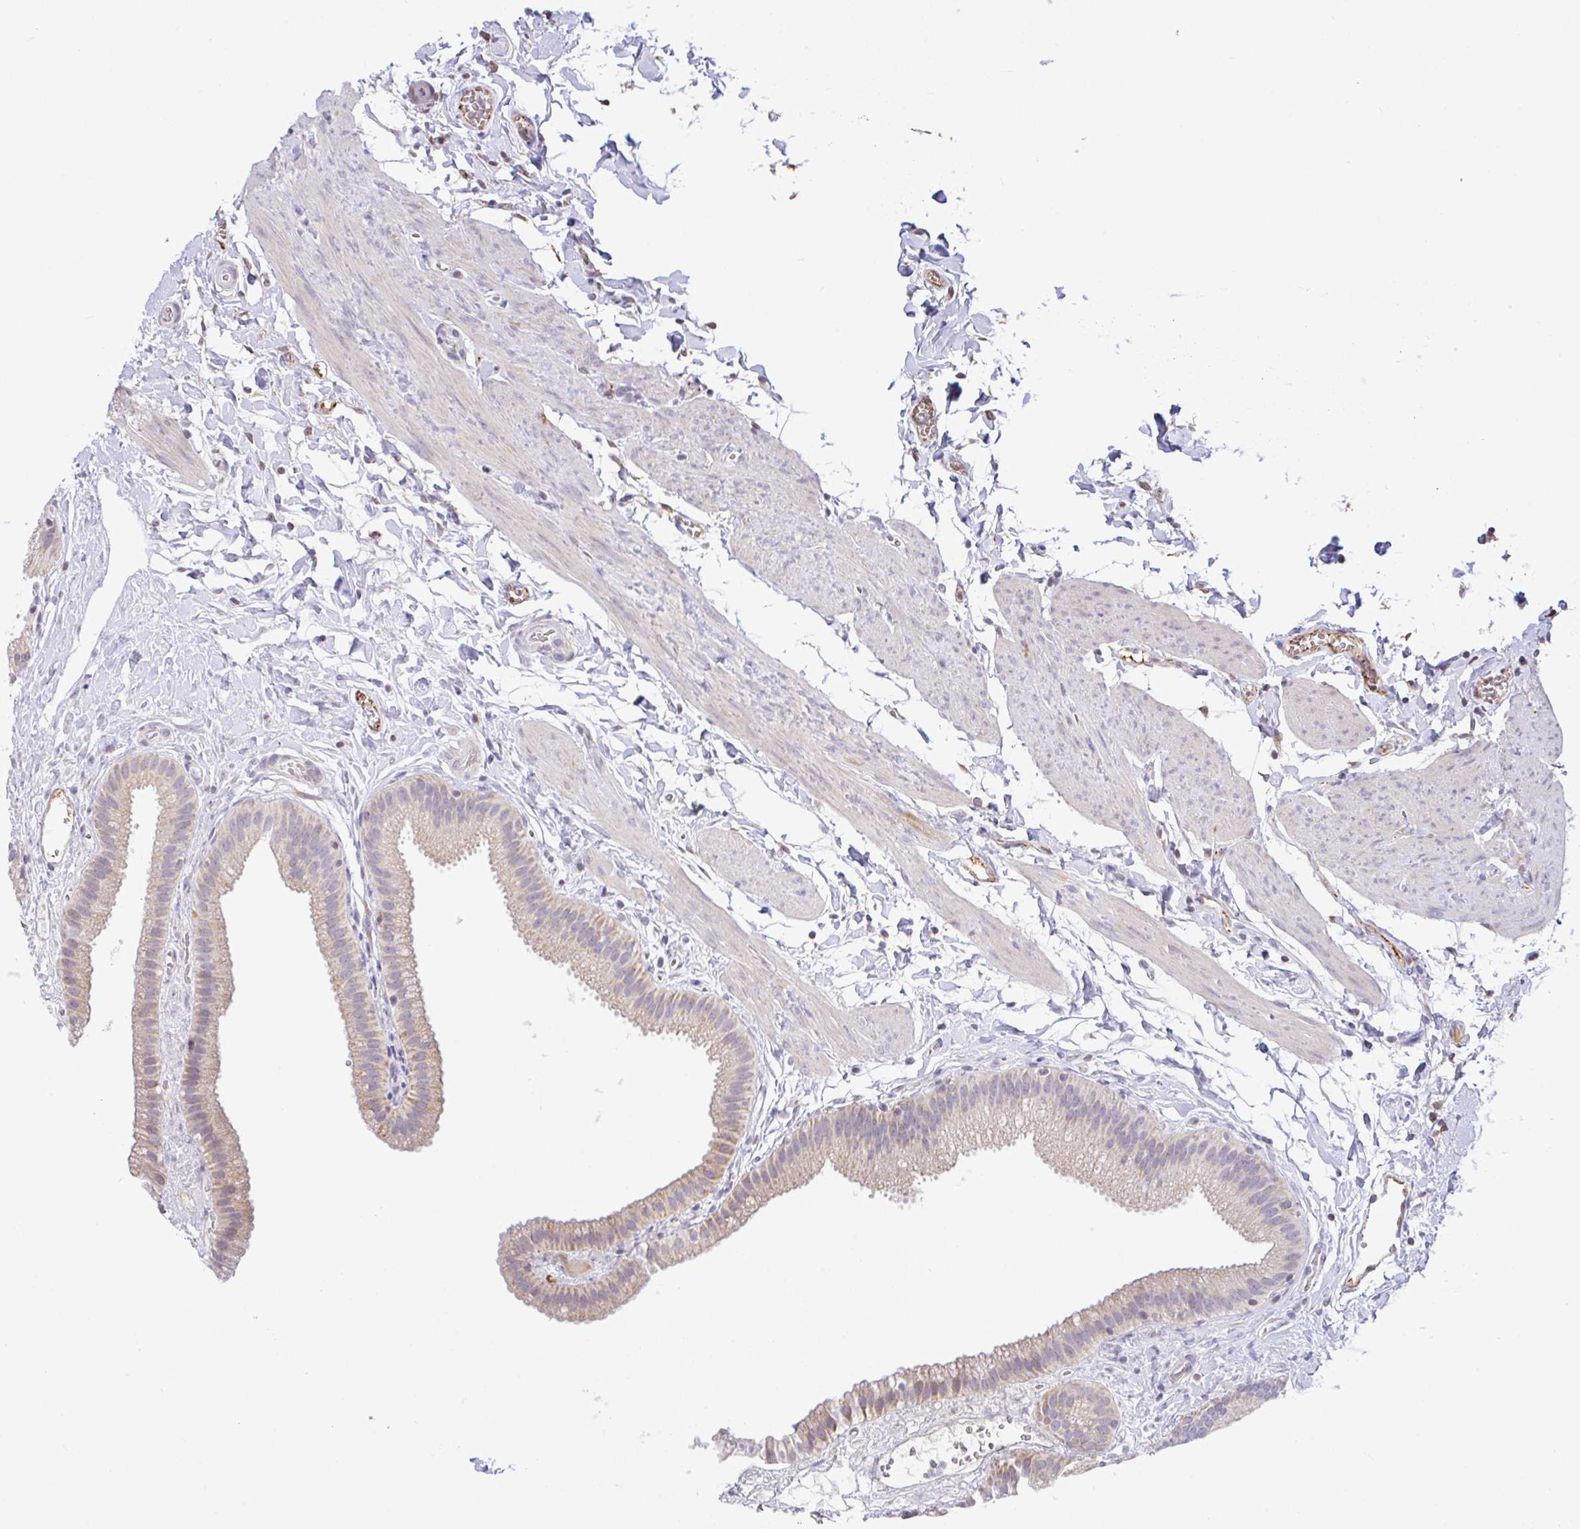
{"staining": {"intensity": "weak", "quantity": "<25%", "location": "cytoplasmic/membranous"}, "tissue": "gallbladder", "cell_type": "Glandular cells", "image_type": "normal", "snomed": [{"axis": "morphology", "description": "Normal tissue, NOS"}, {"axis": "topography", "description": "Gallbladder"}], "caption": "Glandular cells show no significant expression in normal gallbladder. (IHC, brightfield microscopy, high magnification).", "gene": "PLCD4", "patient": {"sex": "female", "age": 63}}